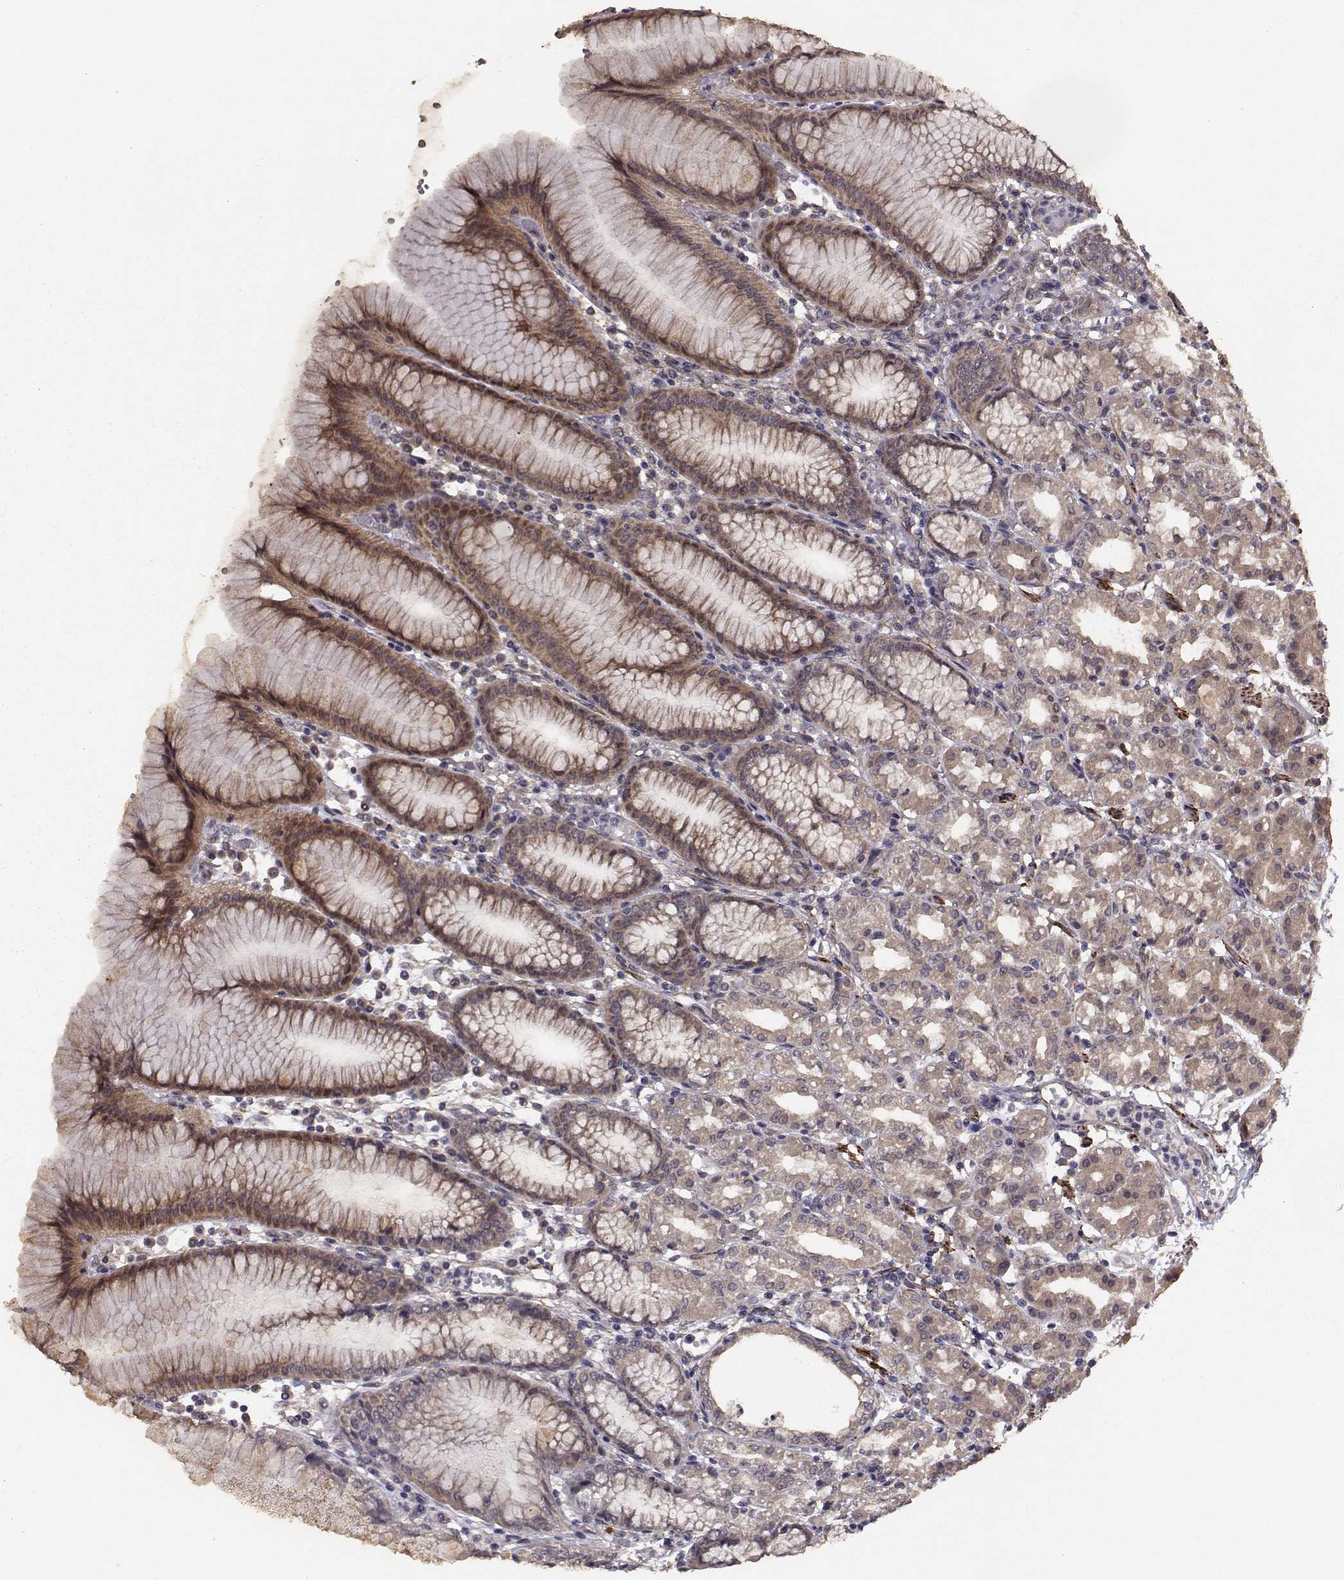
{"staining": {"intensity": "weak", "quantity": ">75%", "location": "cytoplasmic/membranous"}, "tissue": "stomach", "cell_type": "Glandular cells", "image_type": "normal", "snomed": [{"axis": "morphology", "description": "Normal tissue, NOS"}, {"axis": "topography", "description": "Skeletal muscle"}, {"axis": "topography", "description": "Stomach"}], "caption": "Human stomach stained with a brown dye demonstrates weak cytoplasmic/membranous positive staining in approximately >75% of glandular cells.", "gene": "TRIP10", "patient": {"sex": "female", "age": 57}}